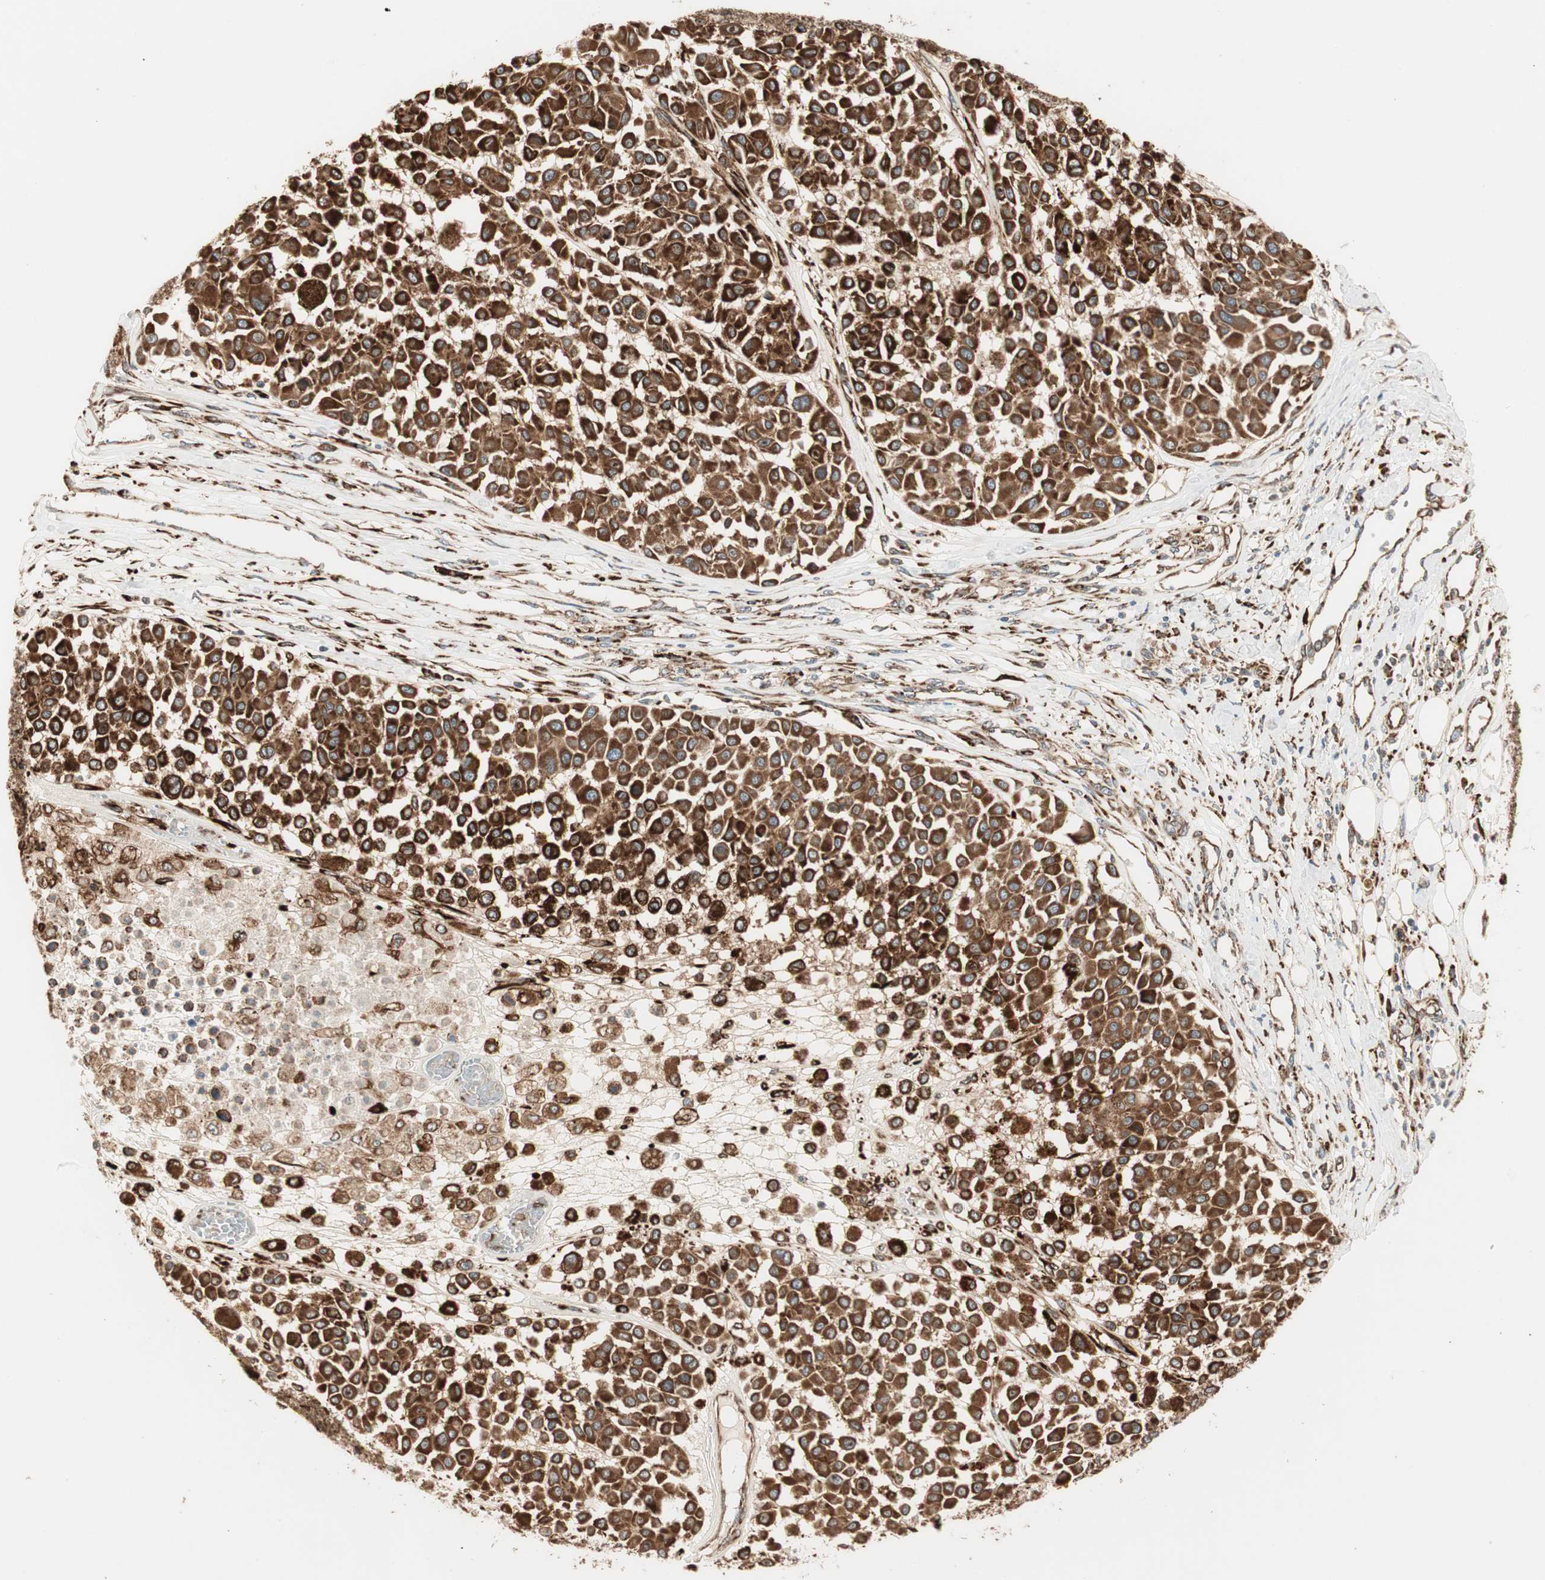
{"staining": {"intensity": "strong", "quantity": ">75%", "location": "cytoplasmic/membranous"}, "tissue": "melanoma", "cell_type": "Tumor cells", "image_type": "cancer", "snomed": [{"axis": "morphology", "description": "Malignant melanoma, Metastatic site"}, {"axis": "topography", "description": "Soft tissue"}], "caption": "Protein analysis of melanoma tissue shows strong cytoplasmic/membranous staining in approximately >75% of tumor cells.", "gene": "P4HA1", "patient": {"sex": "male", "age": 41}}